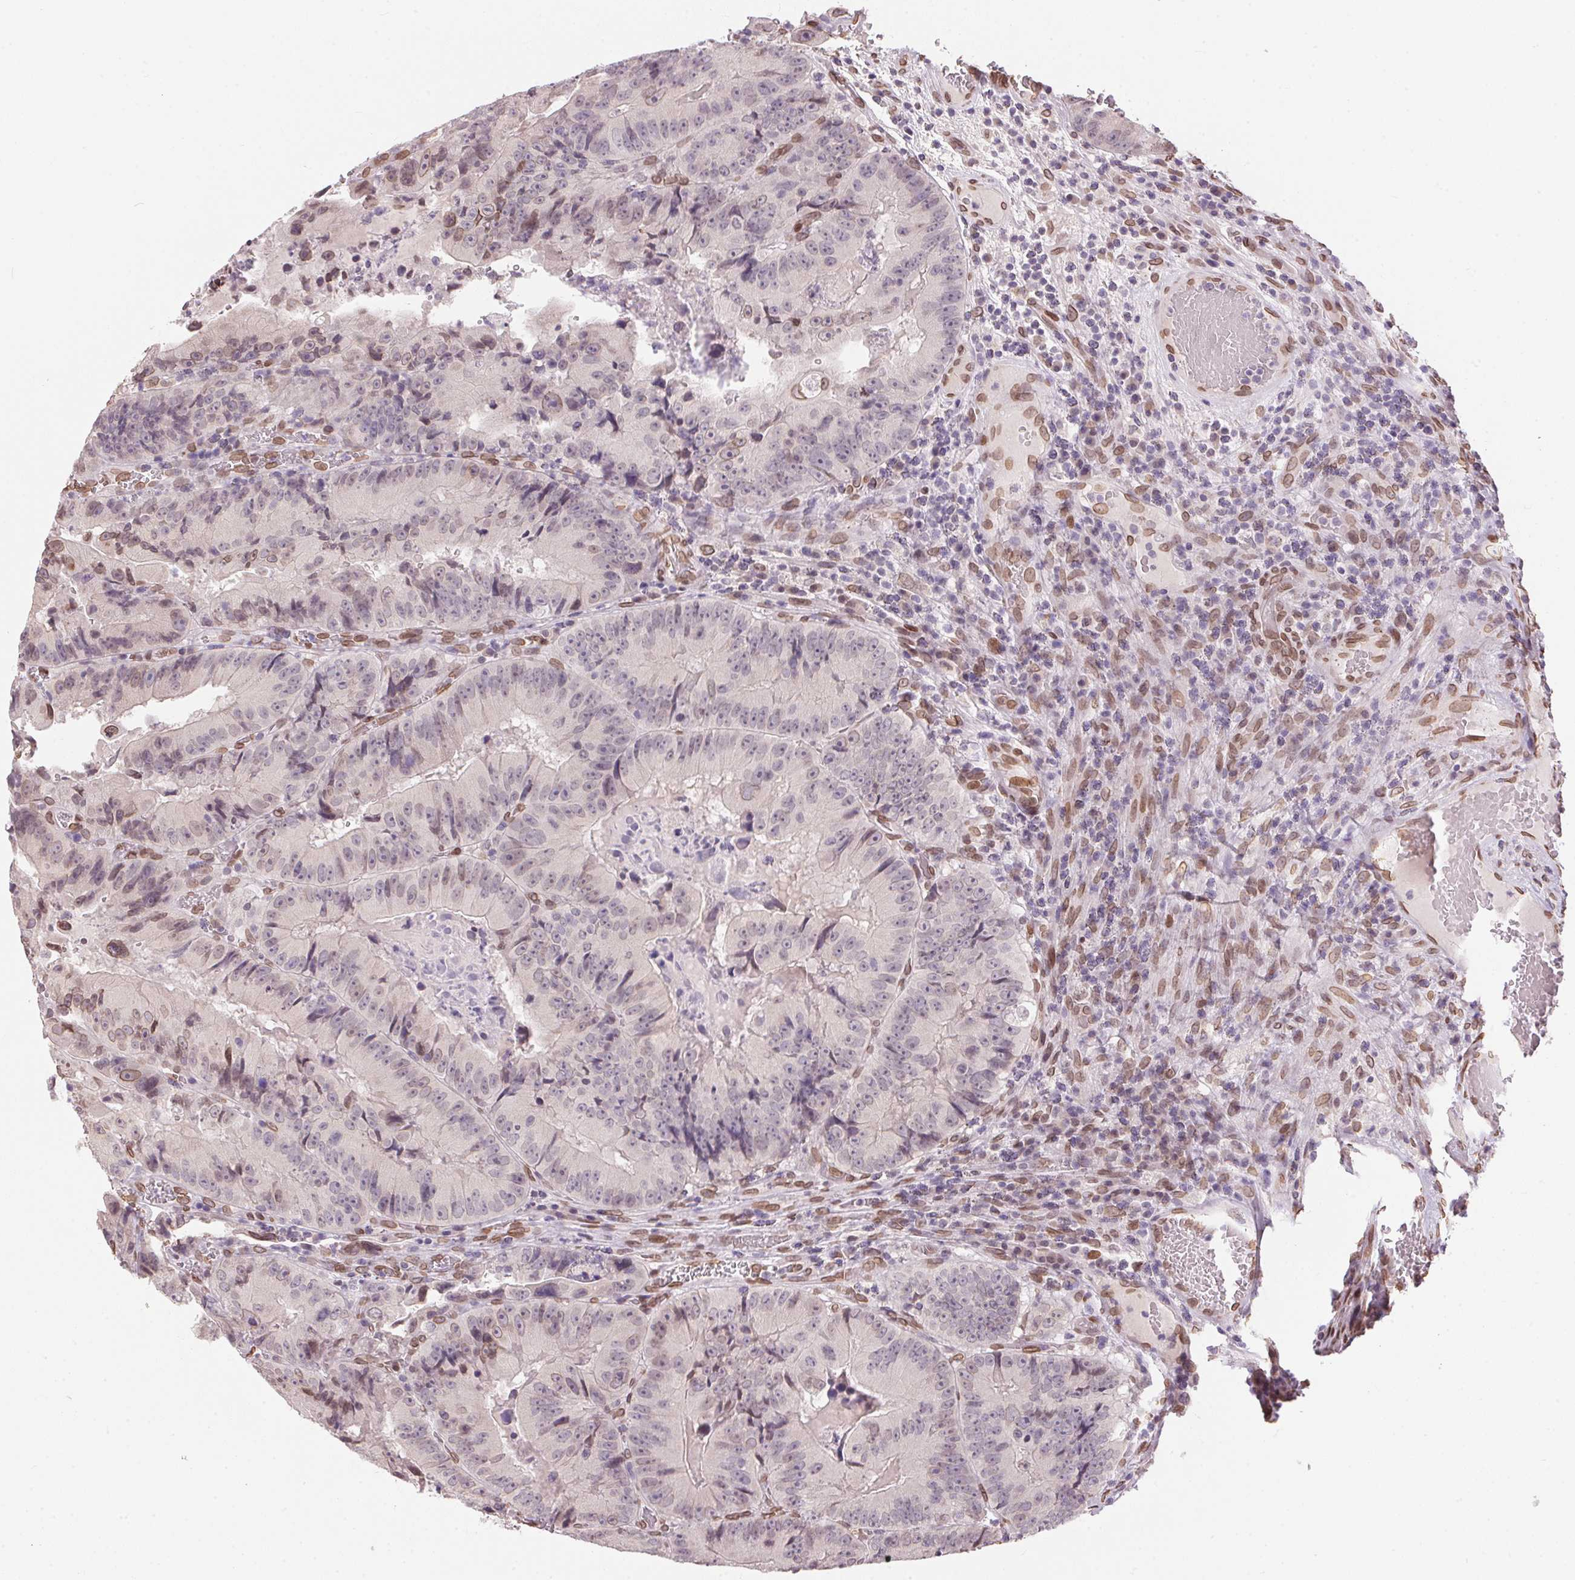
{"staining": {"intensity": "weak", "quantity": "<25%", "location": "nuclear"}, "tissue": "colorectal cancer", "cell_type": "Tumor cells", "image_type": "cancer", "snomed": [{"axis": "morphology", "description": "Adenocarcinoma, NOS"}, {"axis": "topography", "description": "Colon"}], "caption": "This is an immunohistochemistry micrograph of colorectal adenocarcinoma. There is no positivity in tumor cells.", "gene": "TMEM175", "patient": {"sex": "female", "age": 86}}